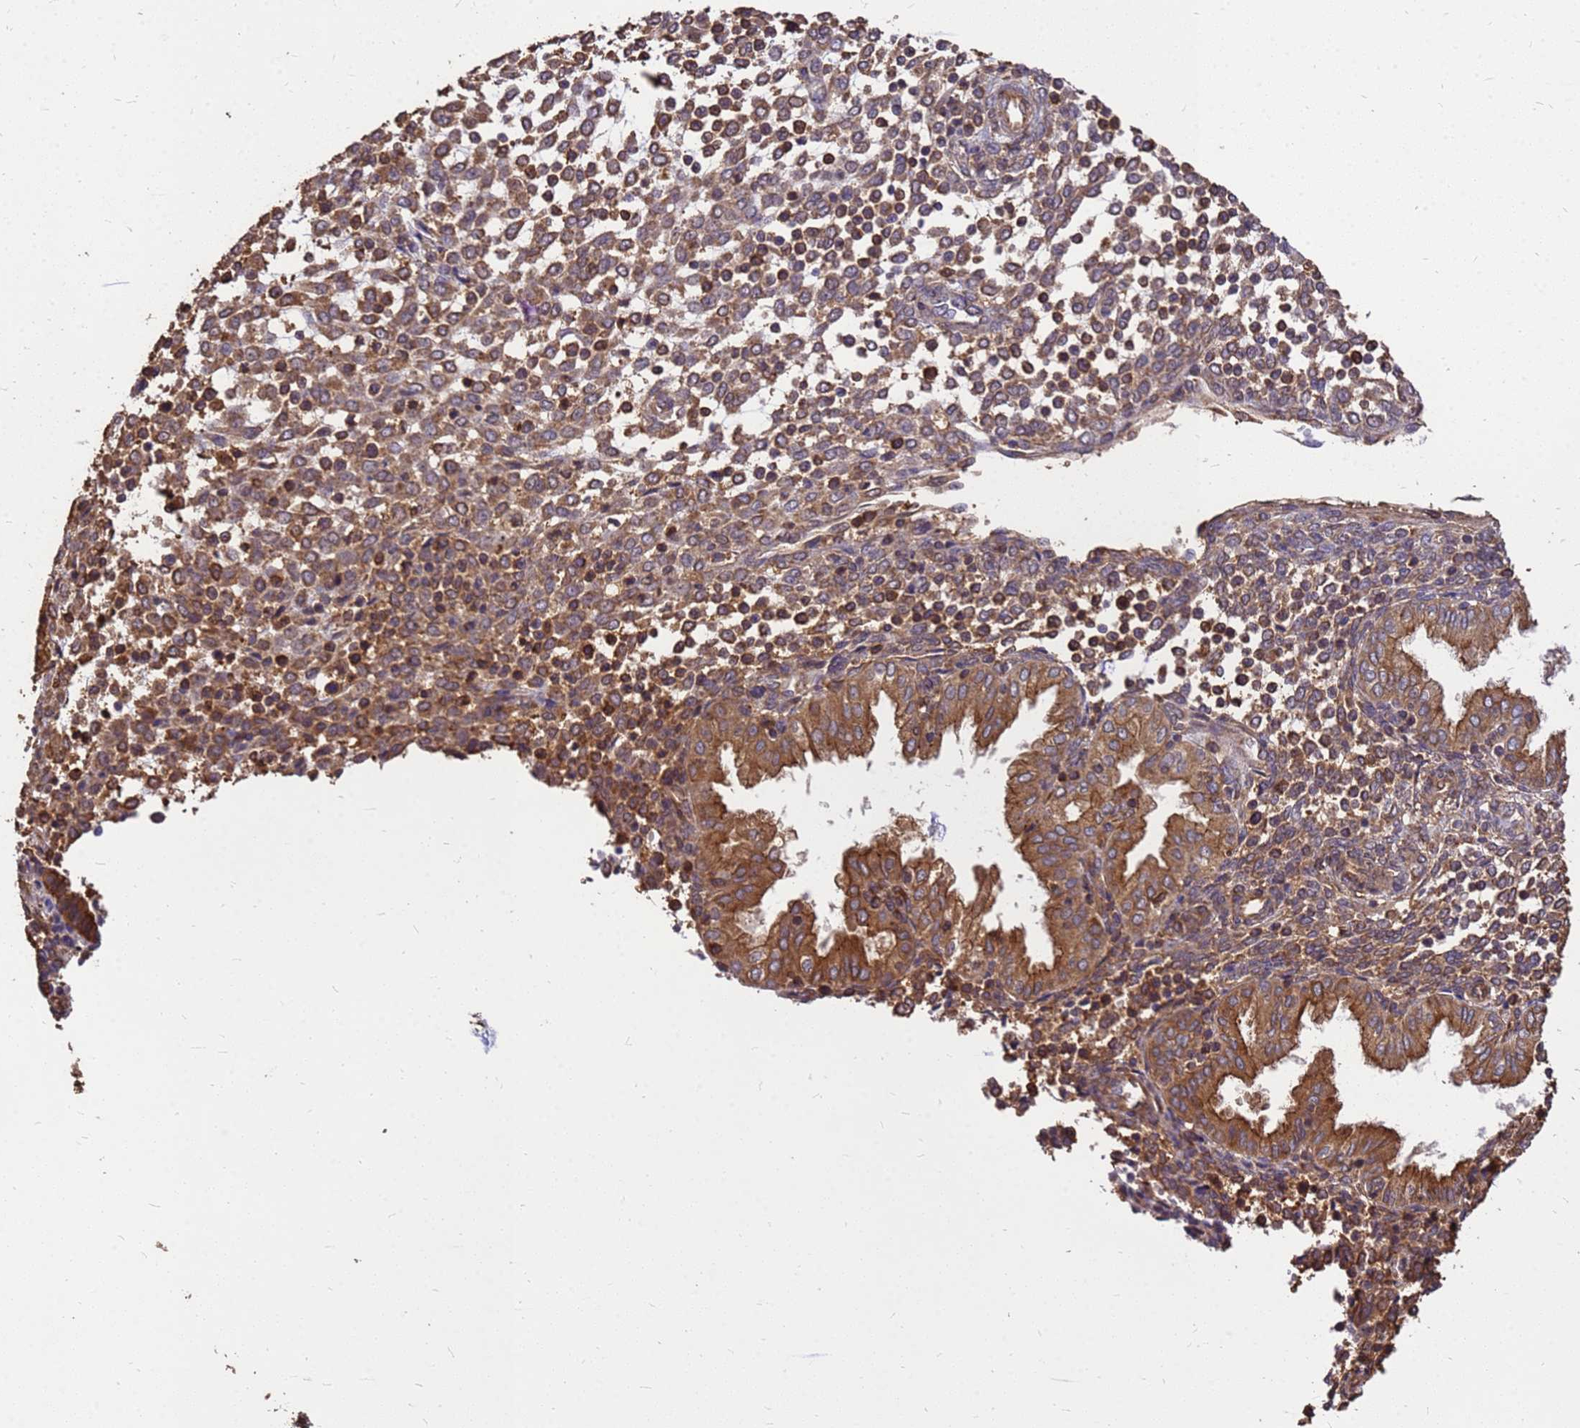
{"staining": {"intensity": "moderate", "quantity": "25%-75%", "location": "cytoplasmic/membranous"}, "tissue": "endometrium", "cell_type": "Cells in endometrial stroma", "image_type": "normal", "snomed": [{"axis": "morphology", "description": "Normal tissue, NOS"}, {"axis": "topography", "description": "Endometrium"}], "caption": "A high-resolution histopathology image shows immunohistochemistry (IHC) staining of unremarkable endometrium, which reveals moderate cytoplasmic/membranous staining in about 25%-75% of cells in endometrial stroma. (Brightfield microscopy of DAB IHC at high magnification).", "gene": "ZNF618", "patient": {"sex": "female", "age": 53}}